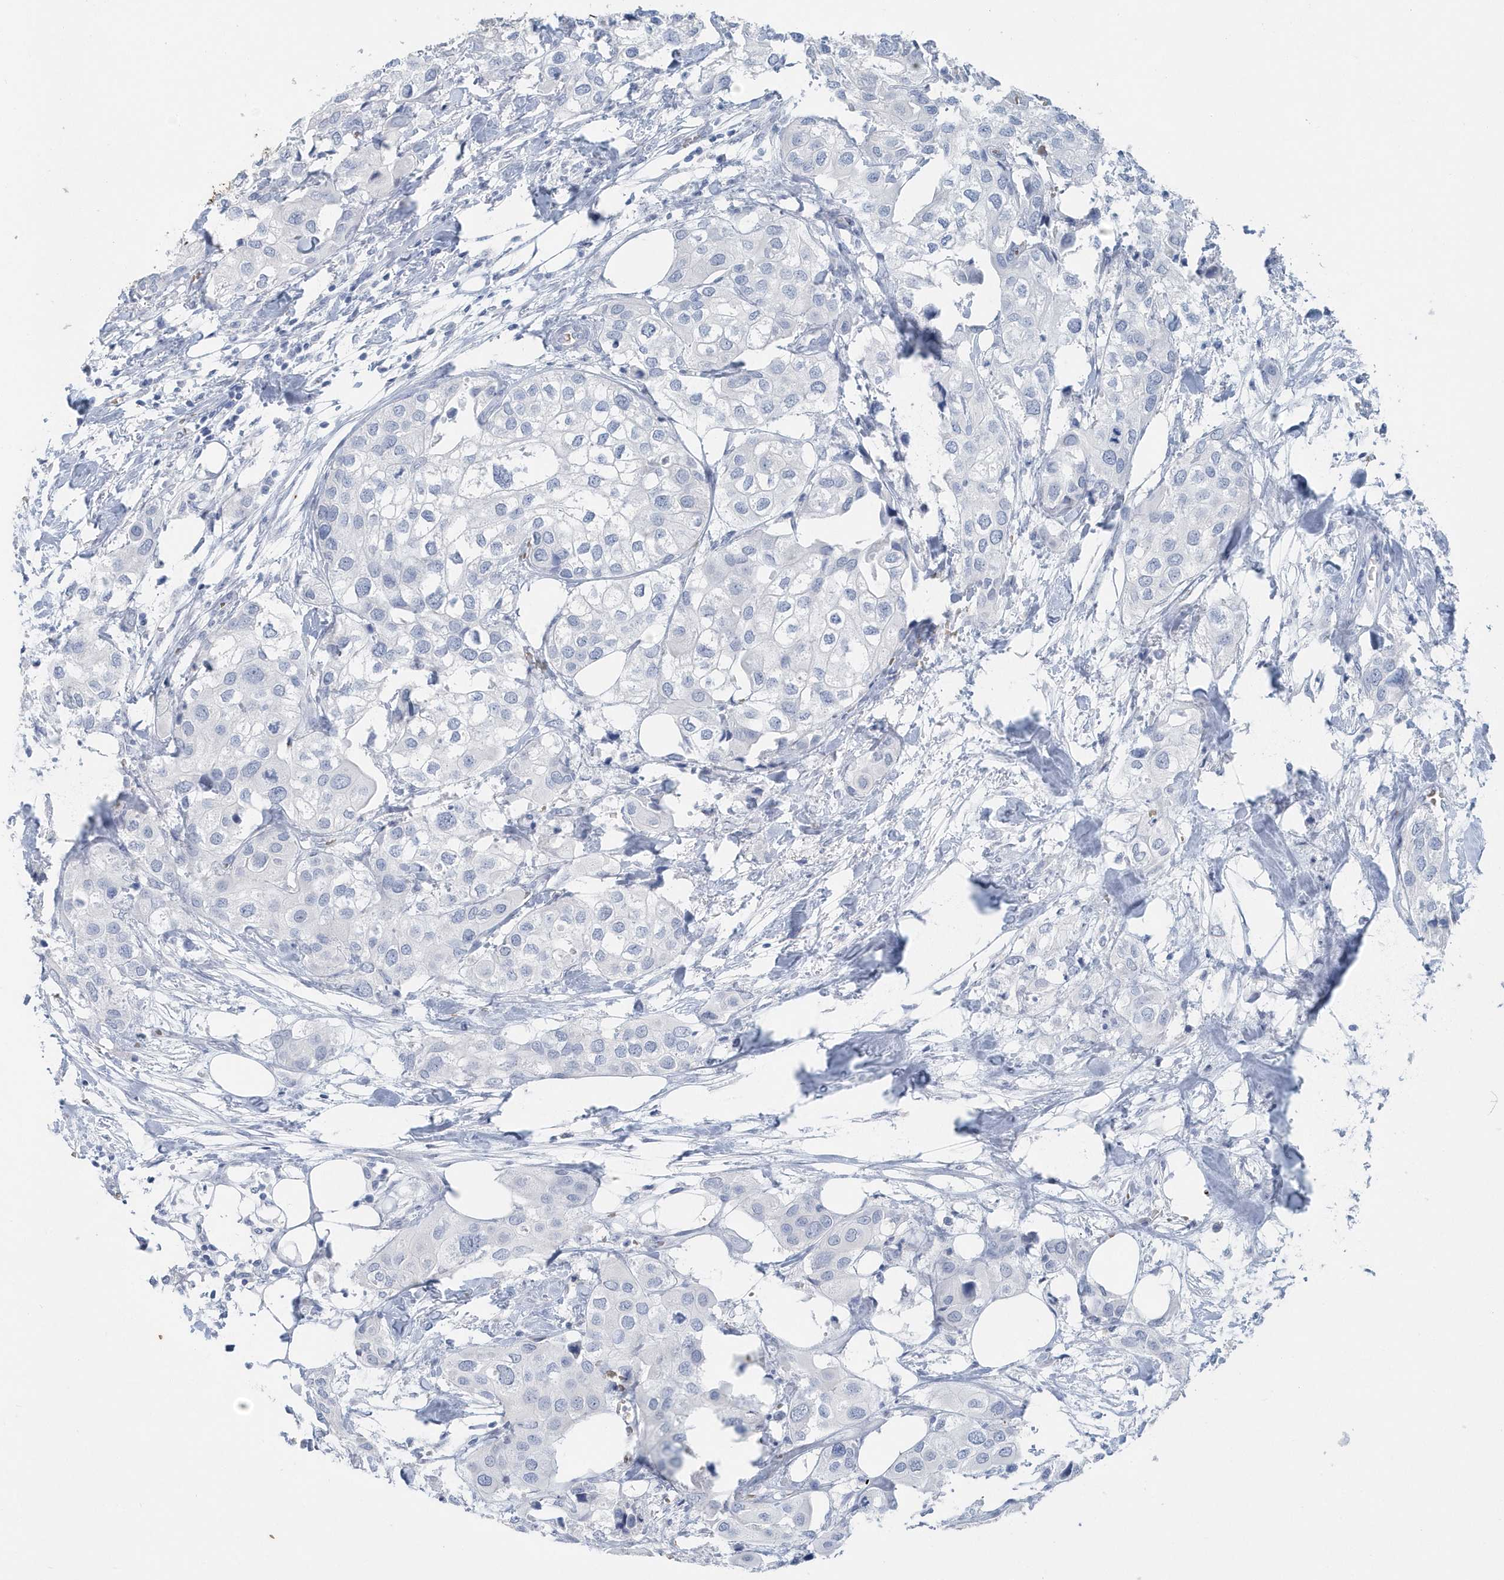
{"staining": {"intensity": "negative", "quantity": "none", "location": "none"}, "tissue": "urothelial cancer", "cell_type": "Tumor cells", "image_type": "cancer", "snomed": [{"axis": "morphology", "description": "Urothelial carcinoma, High grade"}, {"axis": "topography", "description": "Urinary bladder"}], "caption": "Immunohistochemistry (IHC) image of urothelial cancer stained for a protein (brown), which demonstrates no positivity in tumor cells.", "gene": "HBA2", "patient": {"sex": "male", "age": 64}}